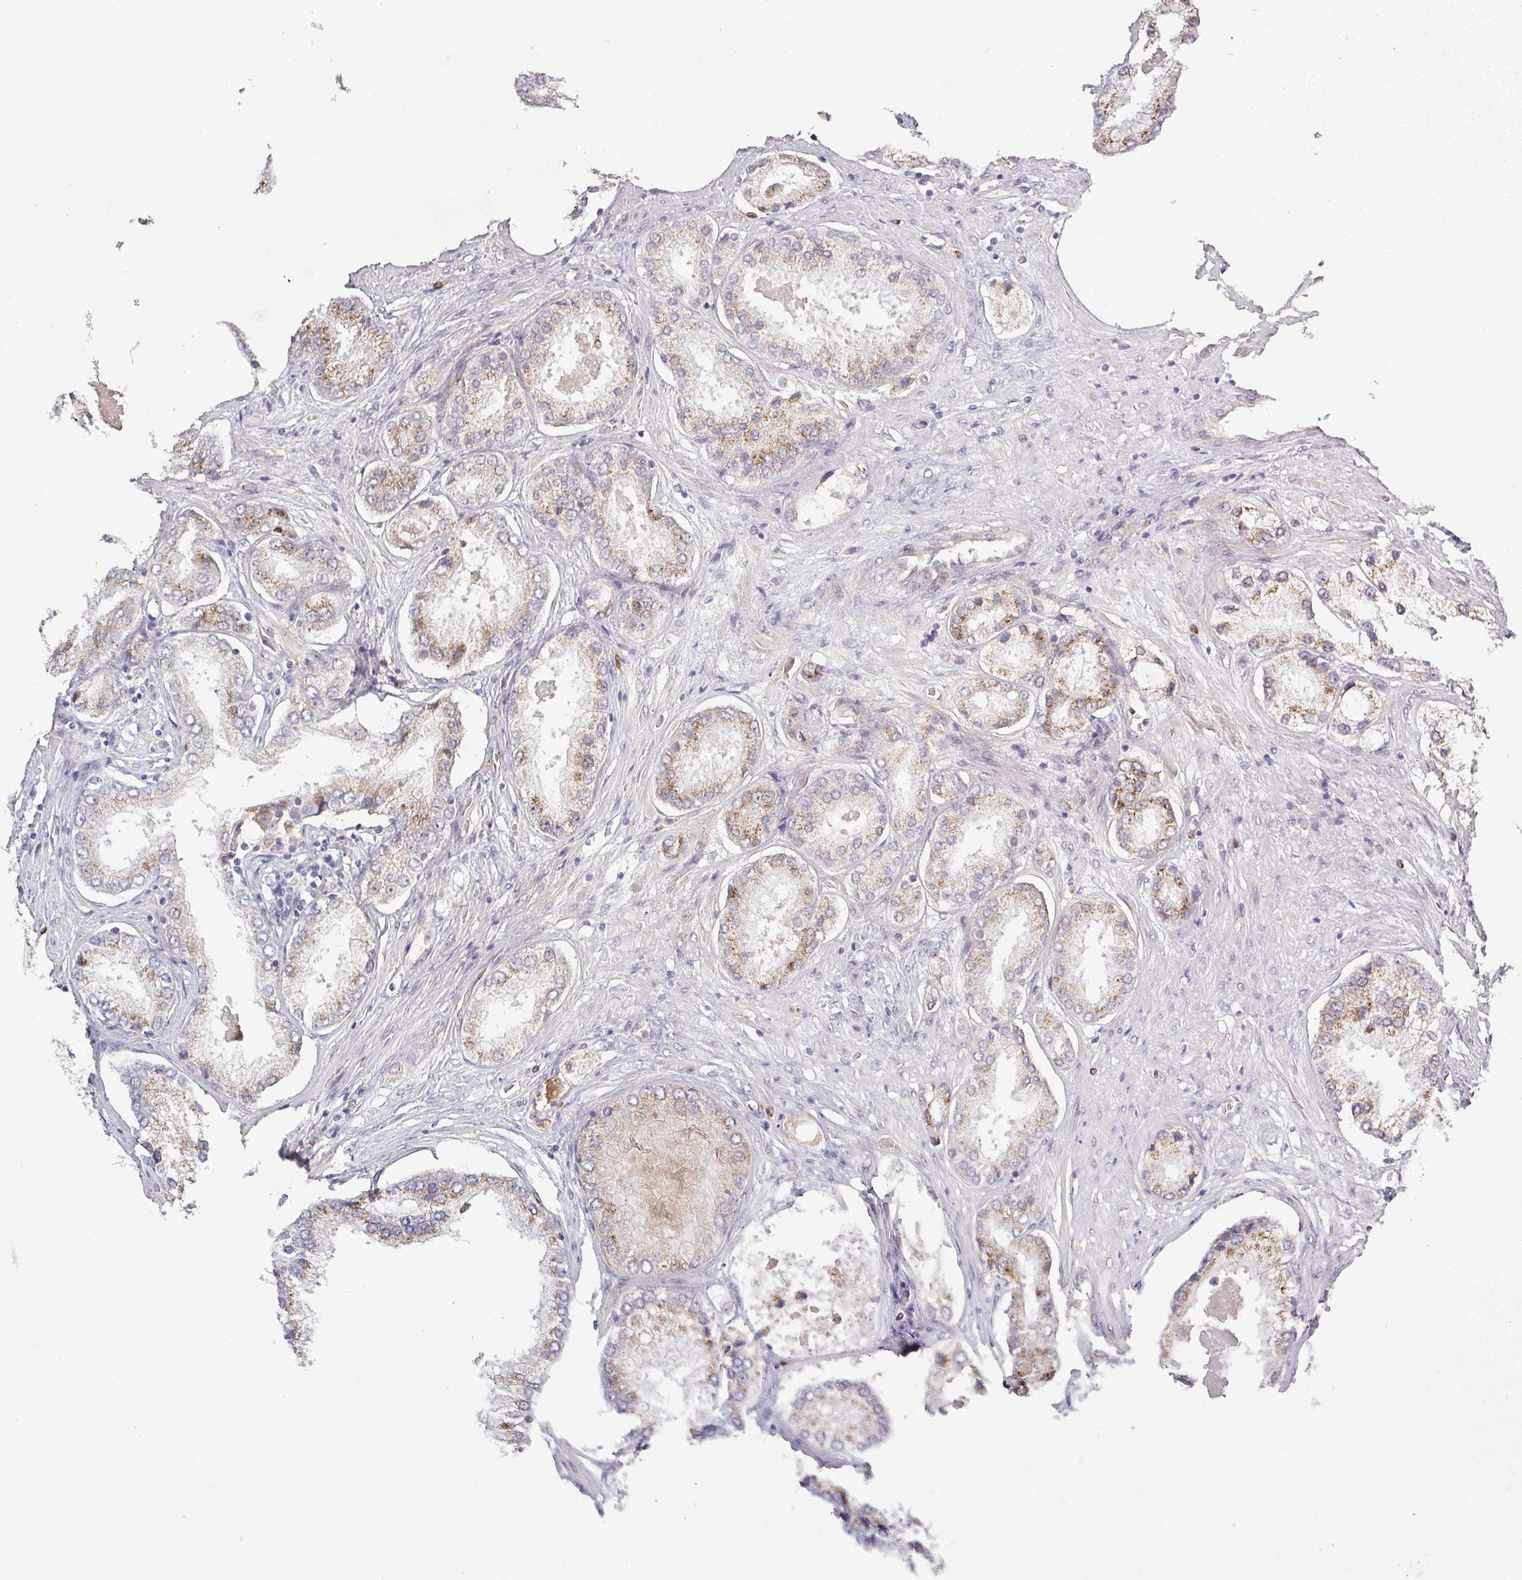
{"staining": {"intensity": "moderate", "quantity": "<25%", "location": "cytoplasmic/membranous"}, "tissue": "prostate cancer", "cell_type": "Tumor cells", "image_type": "cancer", "snomed": [{"axis": "morphology", "description": "Adenocarcinoma, Low grade"}, {"axis": "topography", "description": "Prostate"}], "caption": "Approximately <25% of tumor cells in human prostate adenocarcinoma (low-grade) reveal moderate cytoplasmic/membranous protein staining as visualized by brown immunohistochemical staining.", "gene": "PCDH1", "patient": {"sex": "male", "age": 68}}